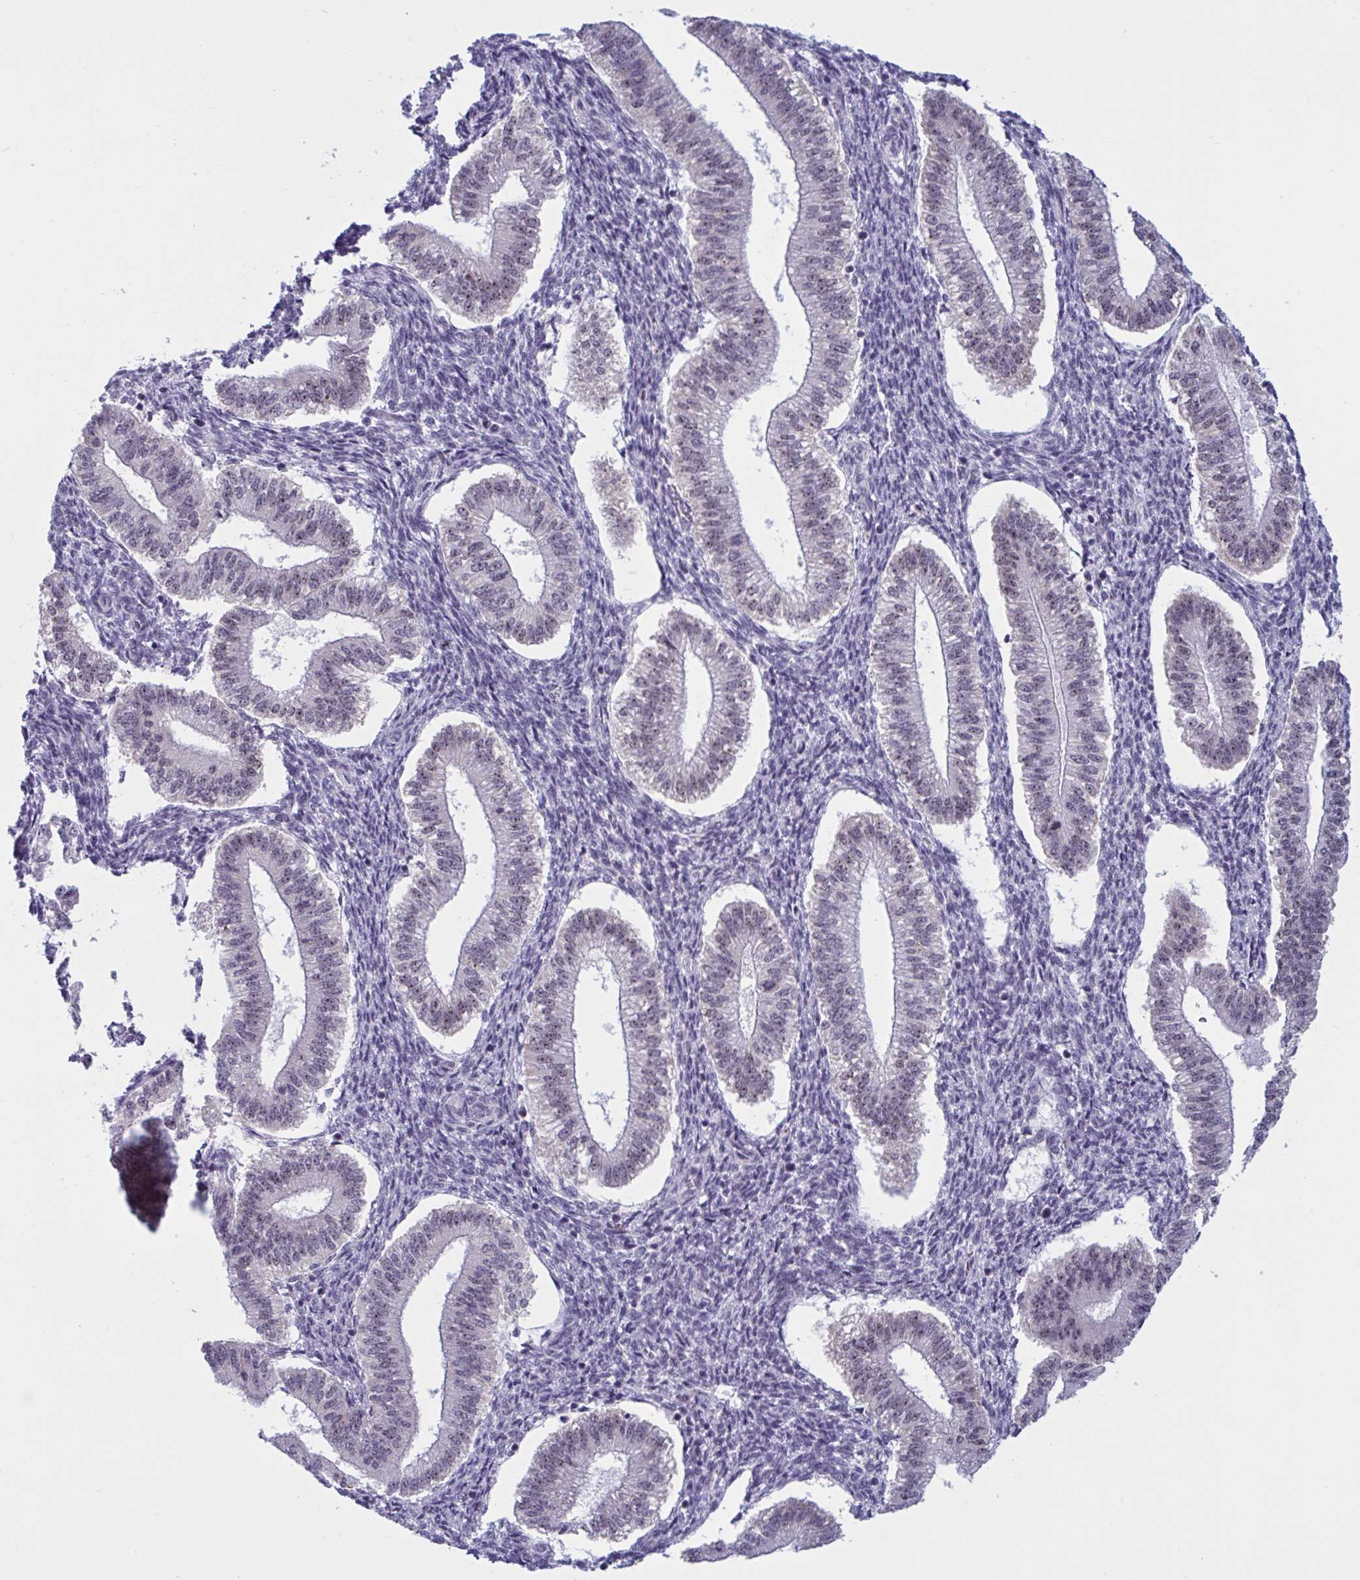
{"staining": {"intensity": "negative", "quantity": "none", "location": "none"}, "tissue": "endometrium", "cell_type": "Cells in endometrial stroma", "image_type": "normal", "snomed": [{"axis": "morphology", "description": "Normal tissue, NOS"}, {"axis": "topography", "description": "Endometrium"}], "caption": "This is an IHC photomicrograph of unremarkable human endometrium. There is no staining in cells in endometrial stroma.", "gene": "TGM6", "patient": {"sex": "female", "age": 25}}